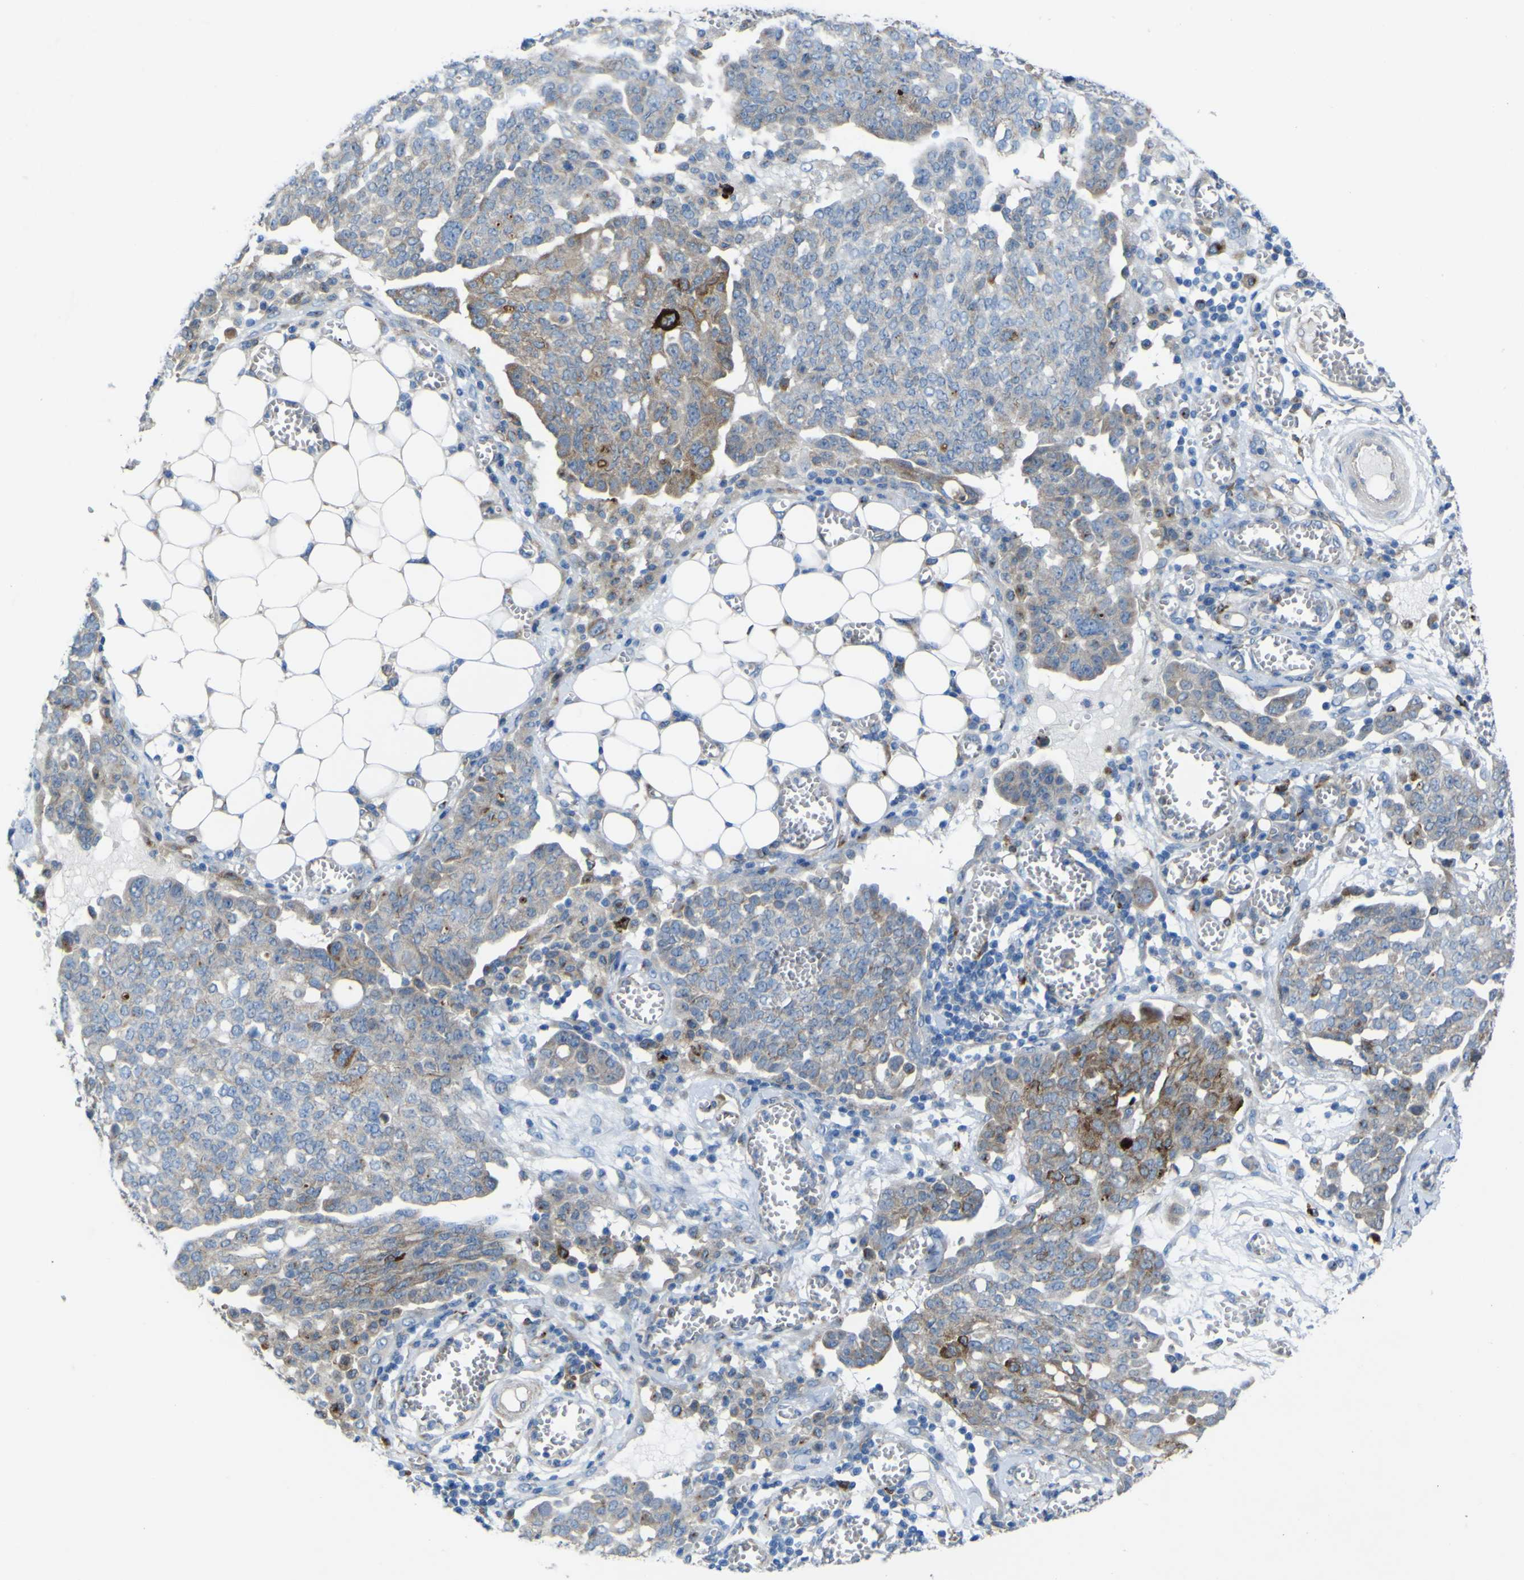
{"staining": {"intensity": "weak", "quantity": "25%-75%", "location": "cytoplasmic/membranous"}, "tissue": "ovarian cancer", "cell_type": "Tumor cells", "image_type": "cancer", "snomed": [{"axis": "morphology", "description": "Cystadenocarcinoma, serous, NOS"}, {"axis": "topography", "description": "Soft tissue"}, {"axis": "topography", "description": "Ovary"}], "caption": "Protein staining demonstrates weak cytoplasmic/membranous positivity in approximately 25%-75% of tumor cells in serous cystadenocarcinoma (ovarian).", "gene": "CST3", "patient": {"sex": "female", "age": 57}}